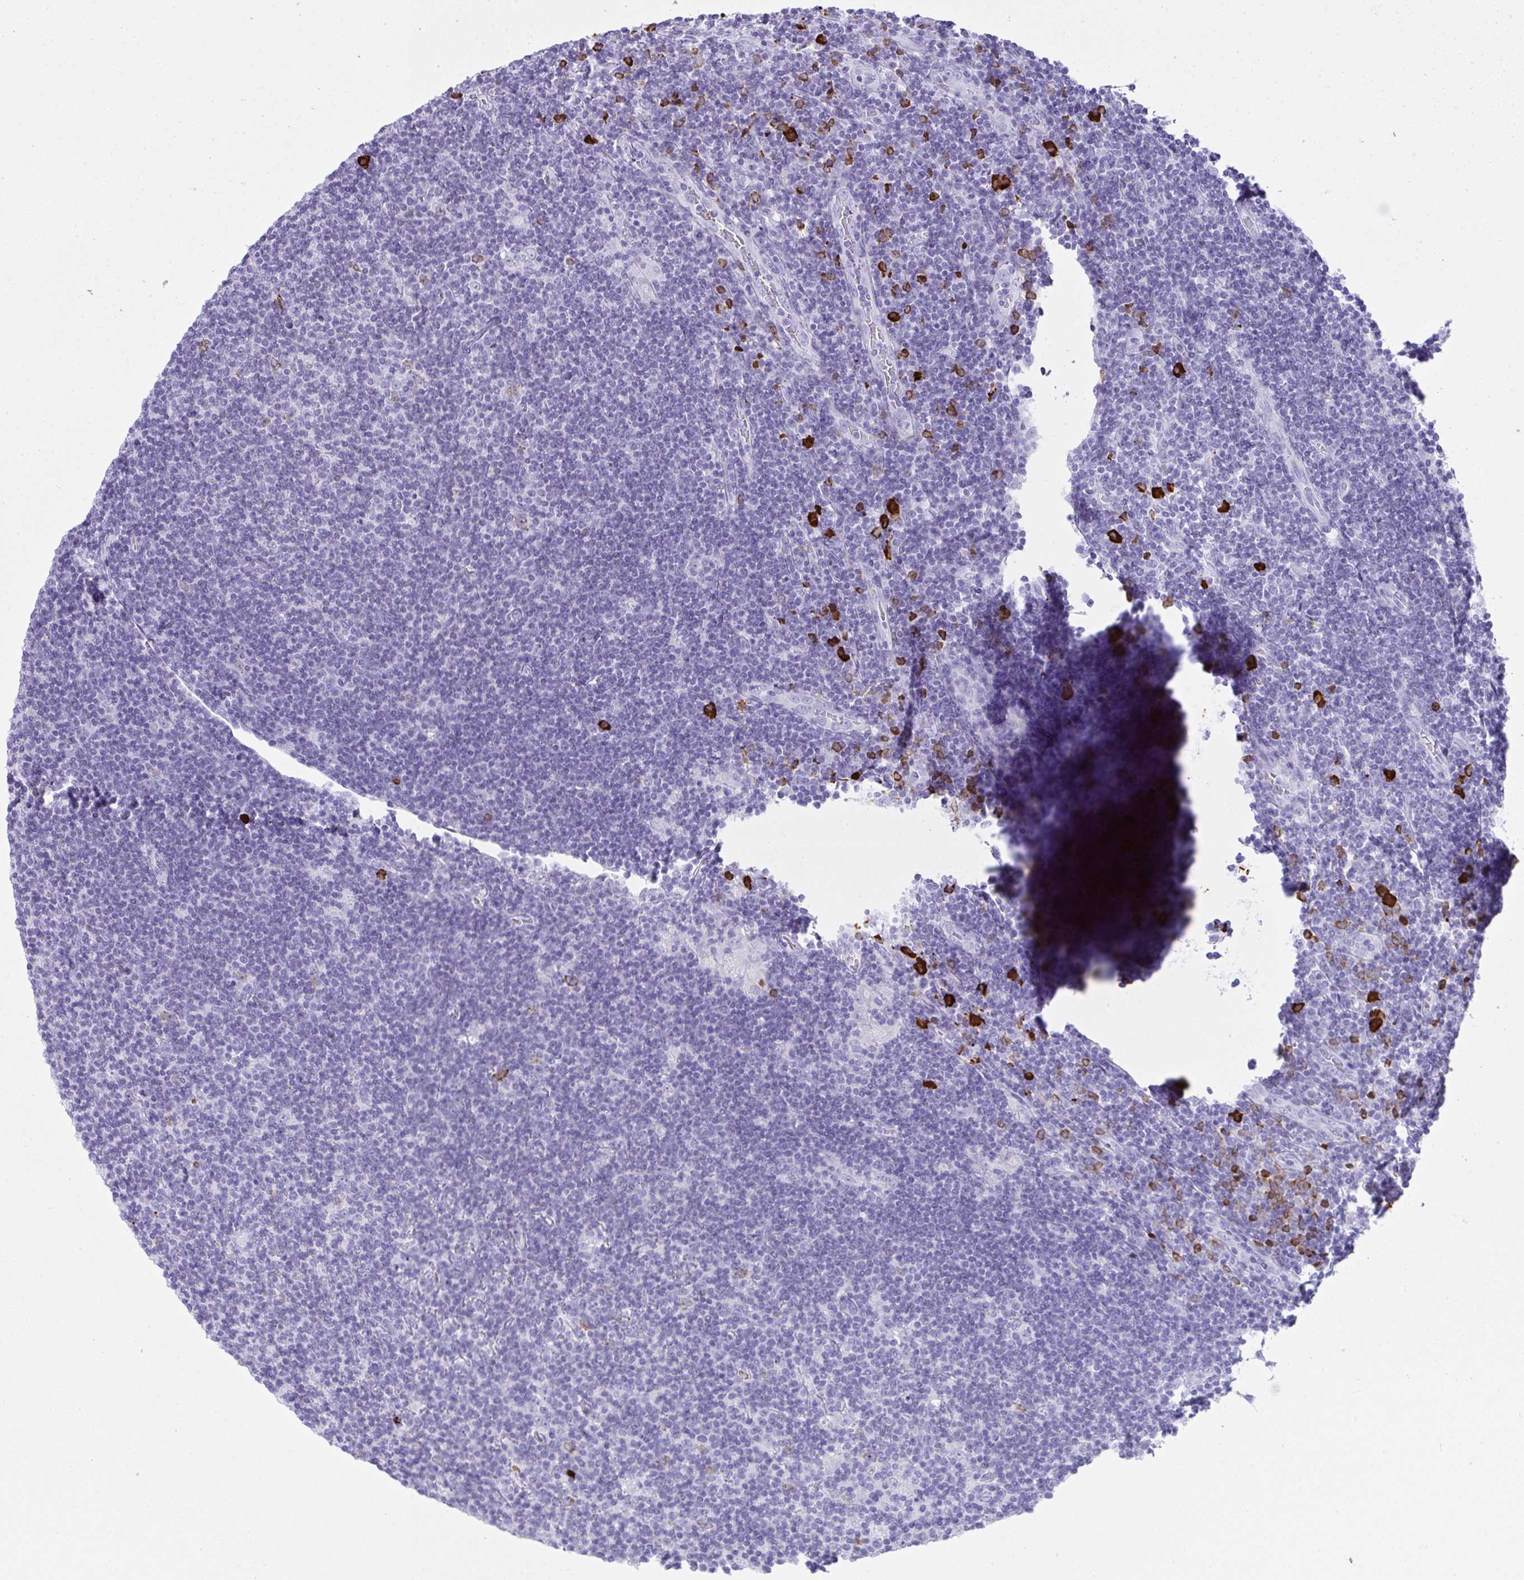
{"staining": {"intensity": "negative", "quantity": "none", "location": "none"}, "tissue": "lymphoma", "cell_type": "Tumor cells", "image_type": "cancer", "snomed": [{"axis": "morphology", "description": "Hodgkin's disease, NOS"}, {"axis": "topography", "description": "Lymph node"}], "caption": "This is an immunohistochemistry (IHC) histopathology image of human Hodgkin's disease. There is no positivity in tumor cells.", "gene": "CDADC1", "patient": {"sex": "male", "age": 40}}